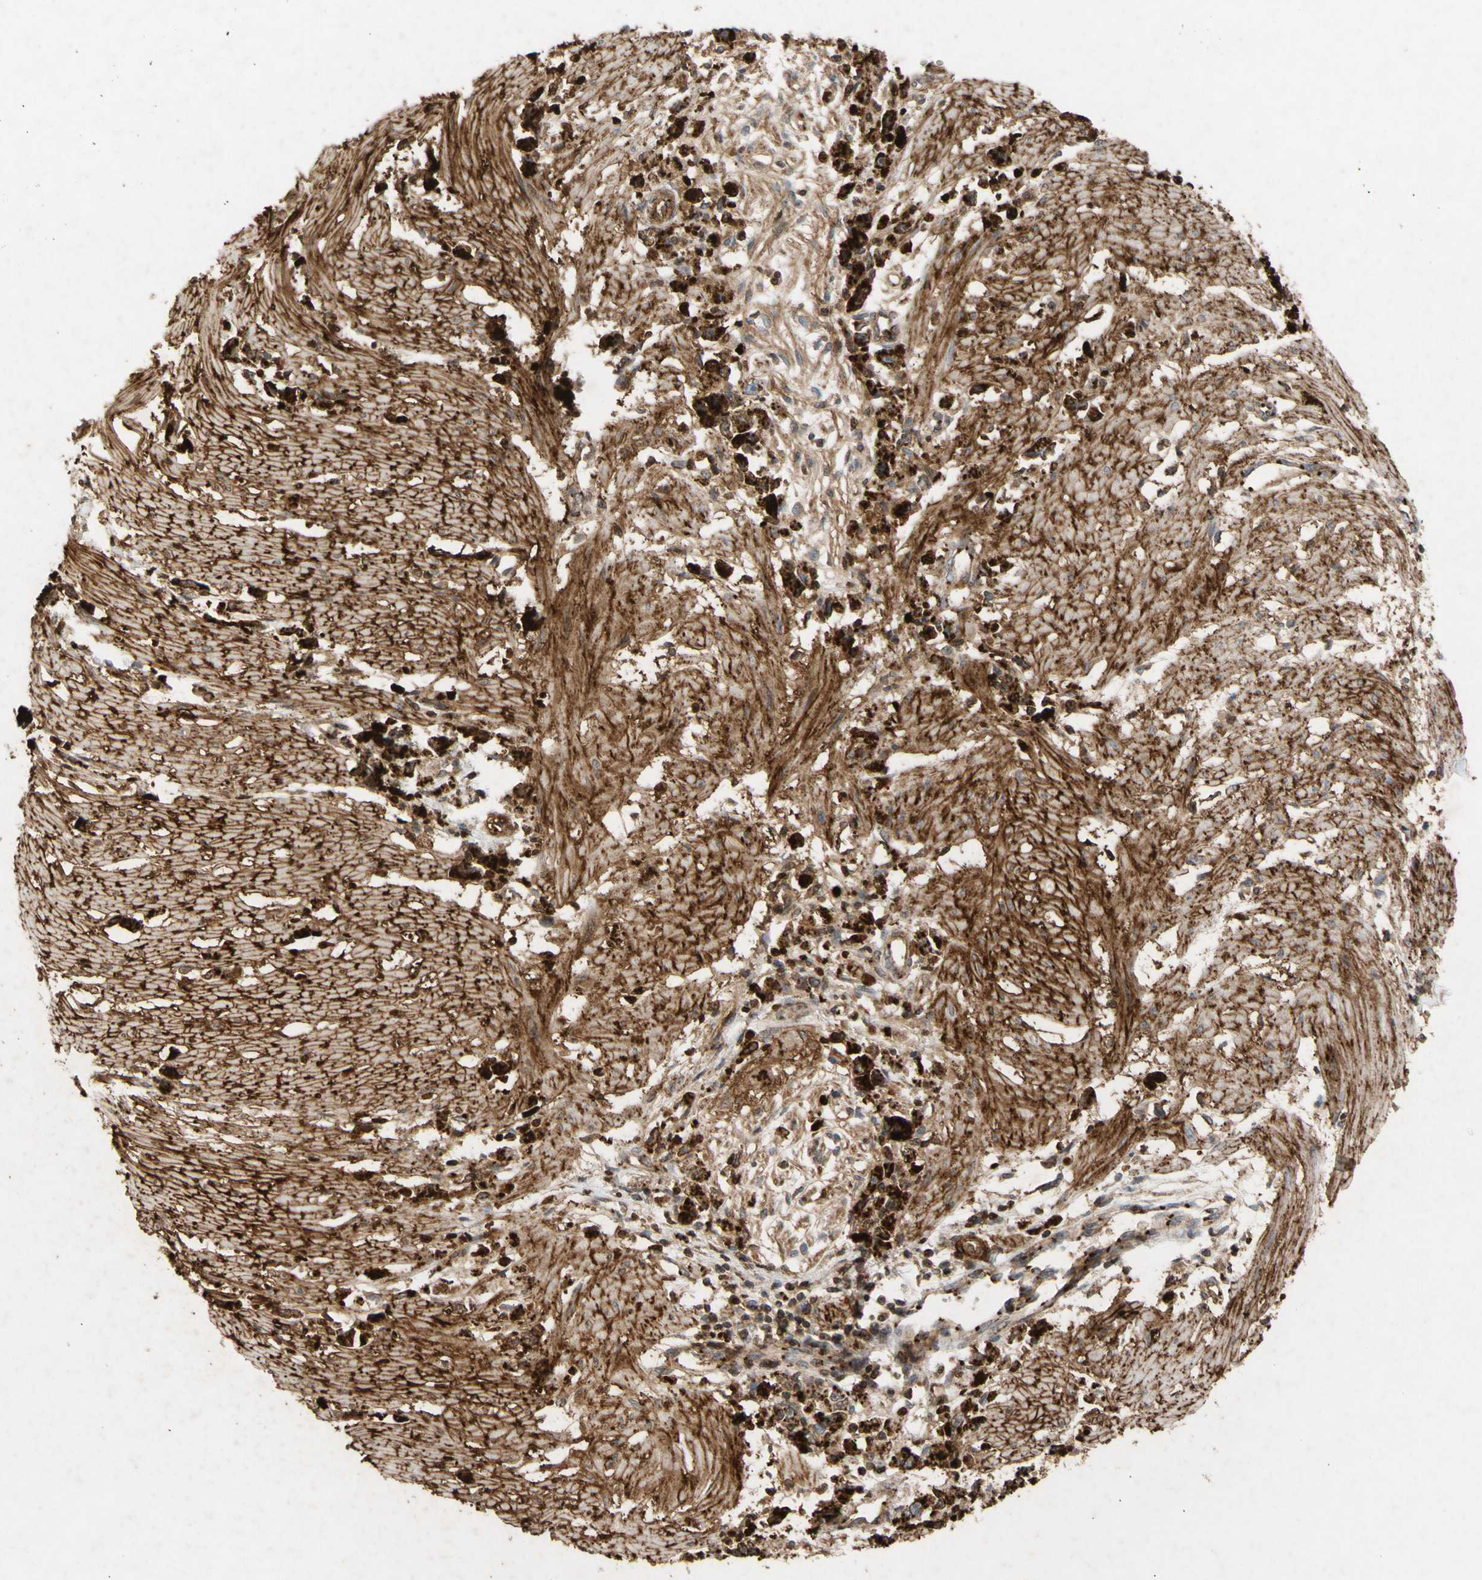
{"staining": {"intensity": "strong", "quantity": ">75%", "location": "cytoplasmic/membranous"}, "tissue": "stomach cancer", "cell_type": "Tumor cells", "image_type": "cancer", "snomed": [{"axis": "morphology", "description": "Adenocarcinoma, NOS"}, {"axis": "topography", "description": "Stomach"}], "caption": "The photomicrograph displays staining of stomach cancer (adenocarcinoma), revealing strong cytoplasmic/membranous protein positivity (brown color) within tumor cells.", "gene": "ATP2A3", "patient": {"sex": "female", "age": 59}}